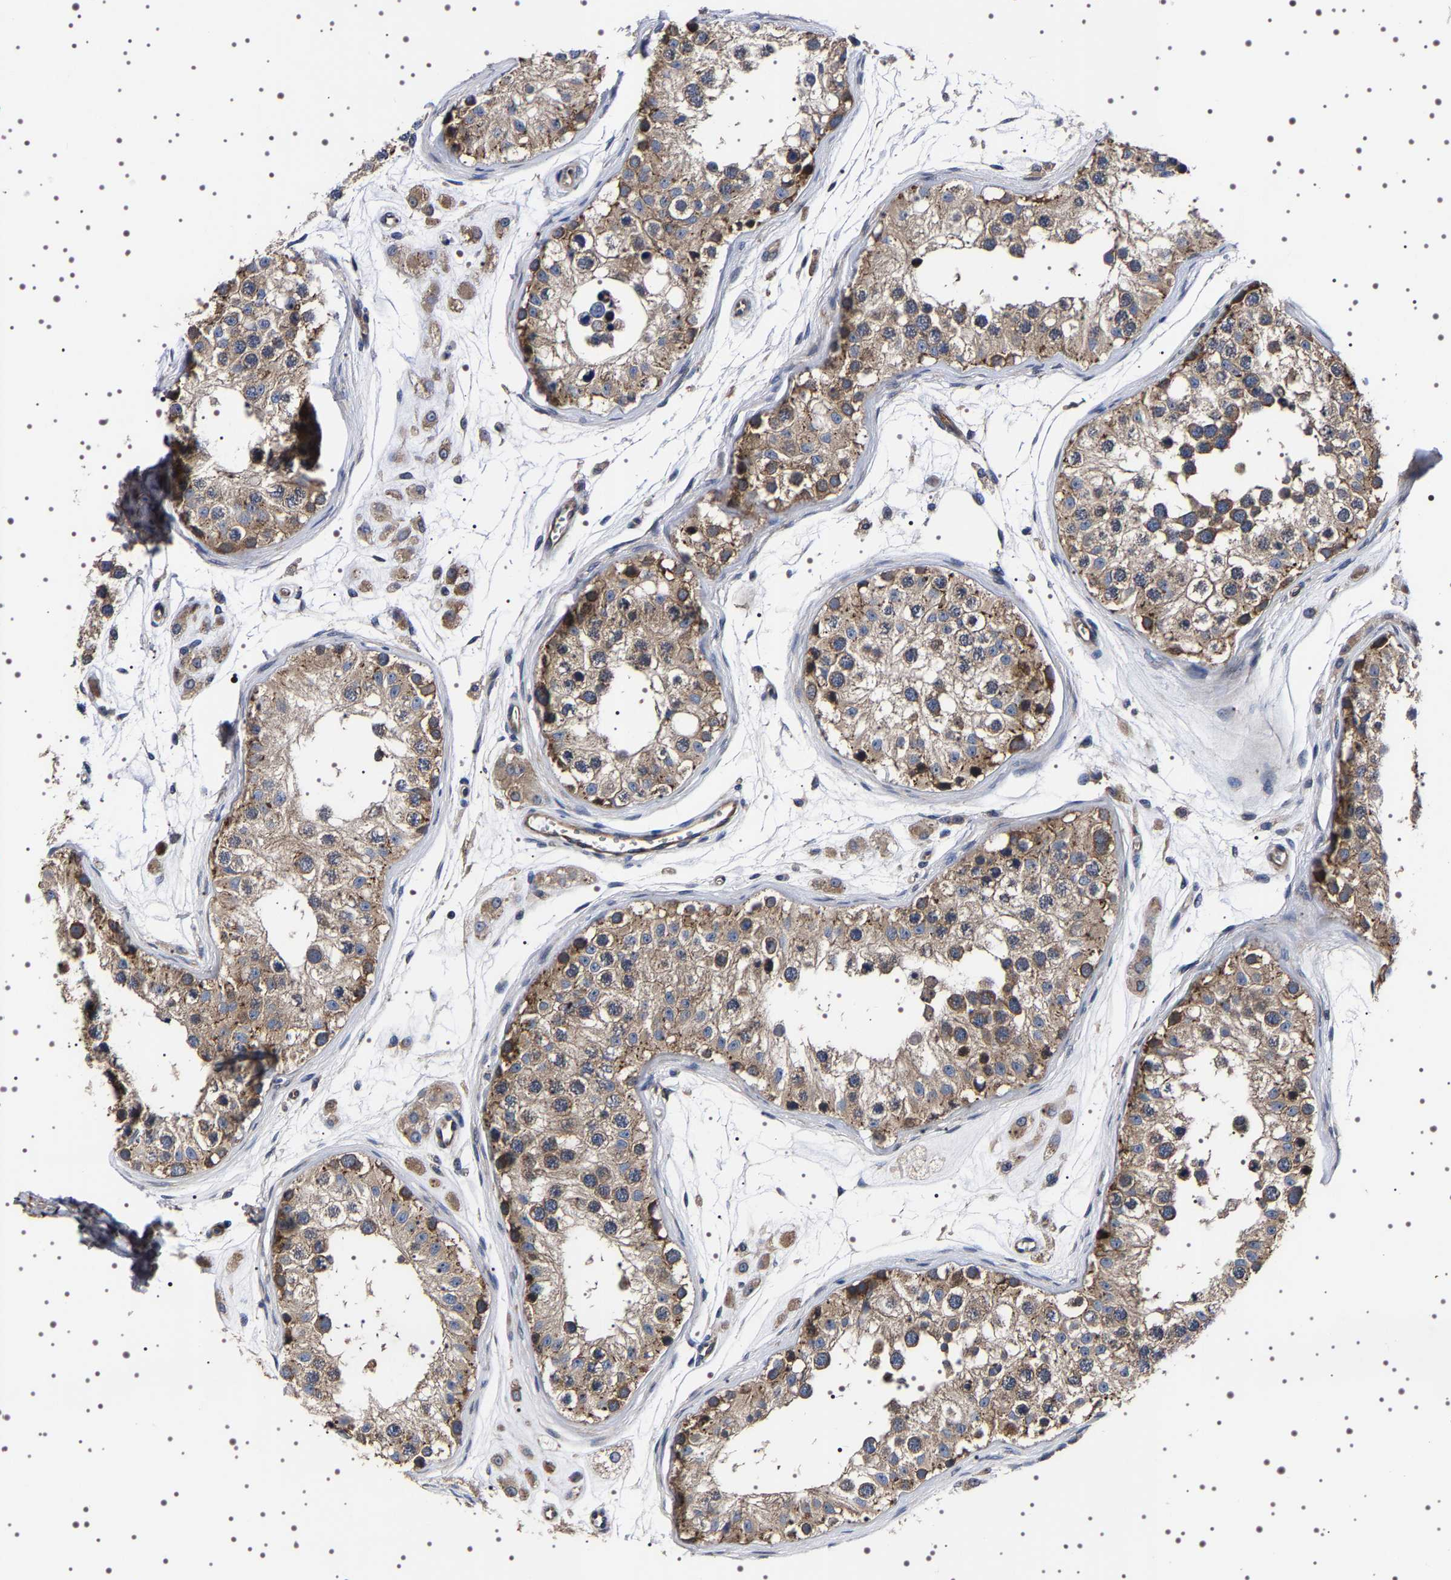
{"staining": {"intensity": "moderate", "quantity": ">75%", "location": "cytoplasmic/membranous"}, "tissue": "testis", "cell_type": "Cells in seminiferous ducts", "image_type": "normal", "snomed": [{"axis": "morphology", "description": "Normal tissue, NOS"}, {"axis": "morphology", "description": "Adenocarcinoma, metastatic, NOS"}, {"axis": "topography", "description": "Testis"}], "caption": "Protein staining of normal testis demonstrates moderate cytoplasmic/membranous expression in about >75% of cells in seminiferous ducts. The protein of interest is shown in brown color, while the nuclei are stained blue.", "gene": "DARS1", "patient": {"sex": "male", "age": 26}}